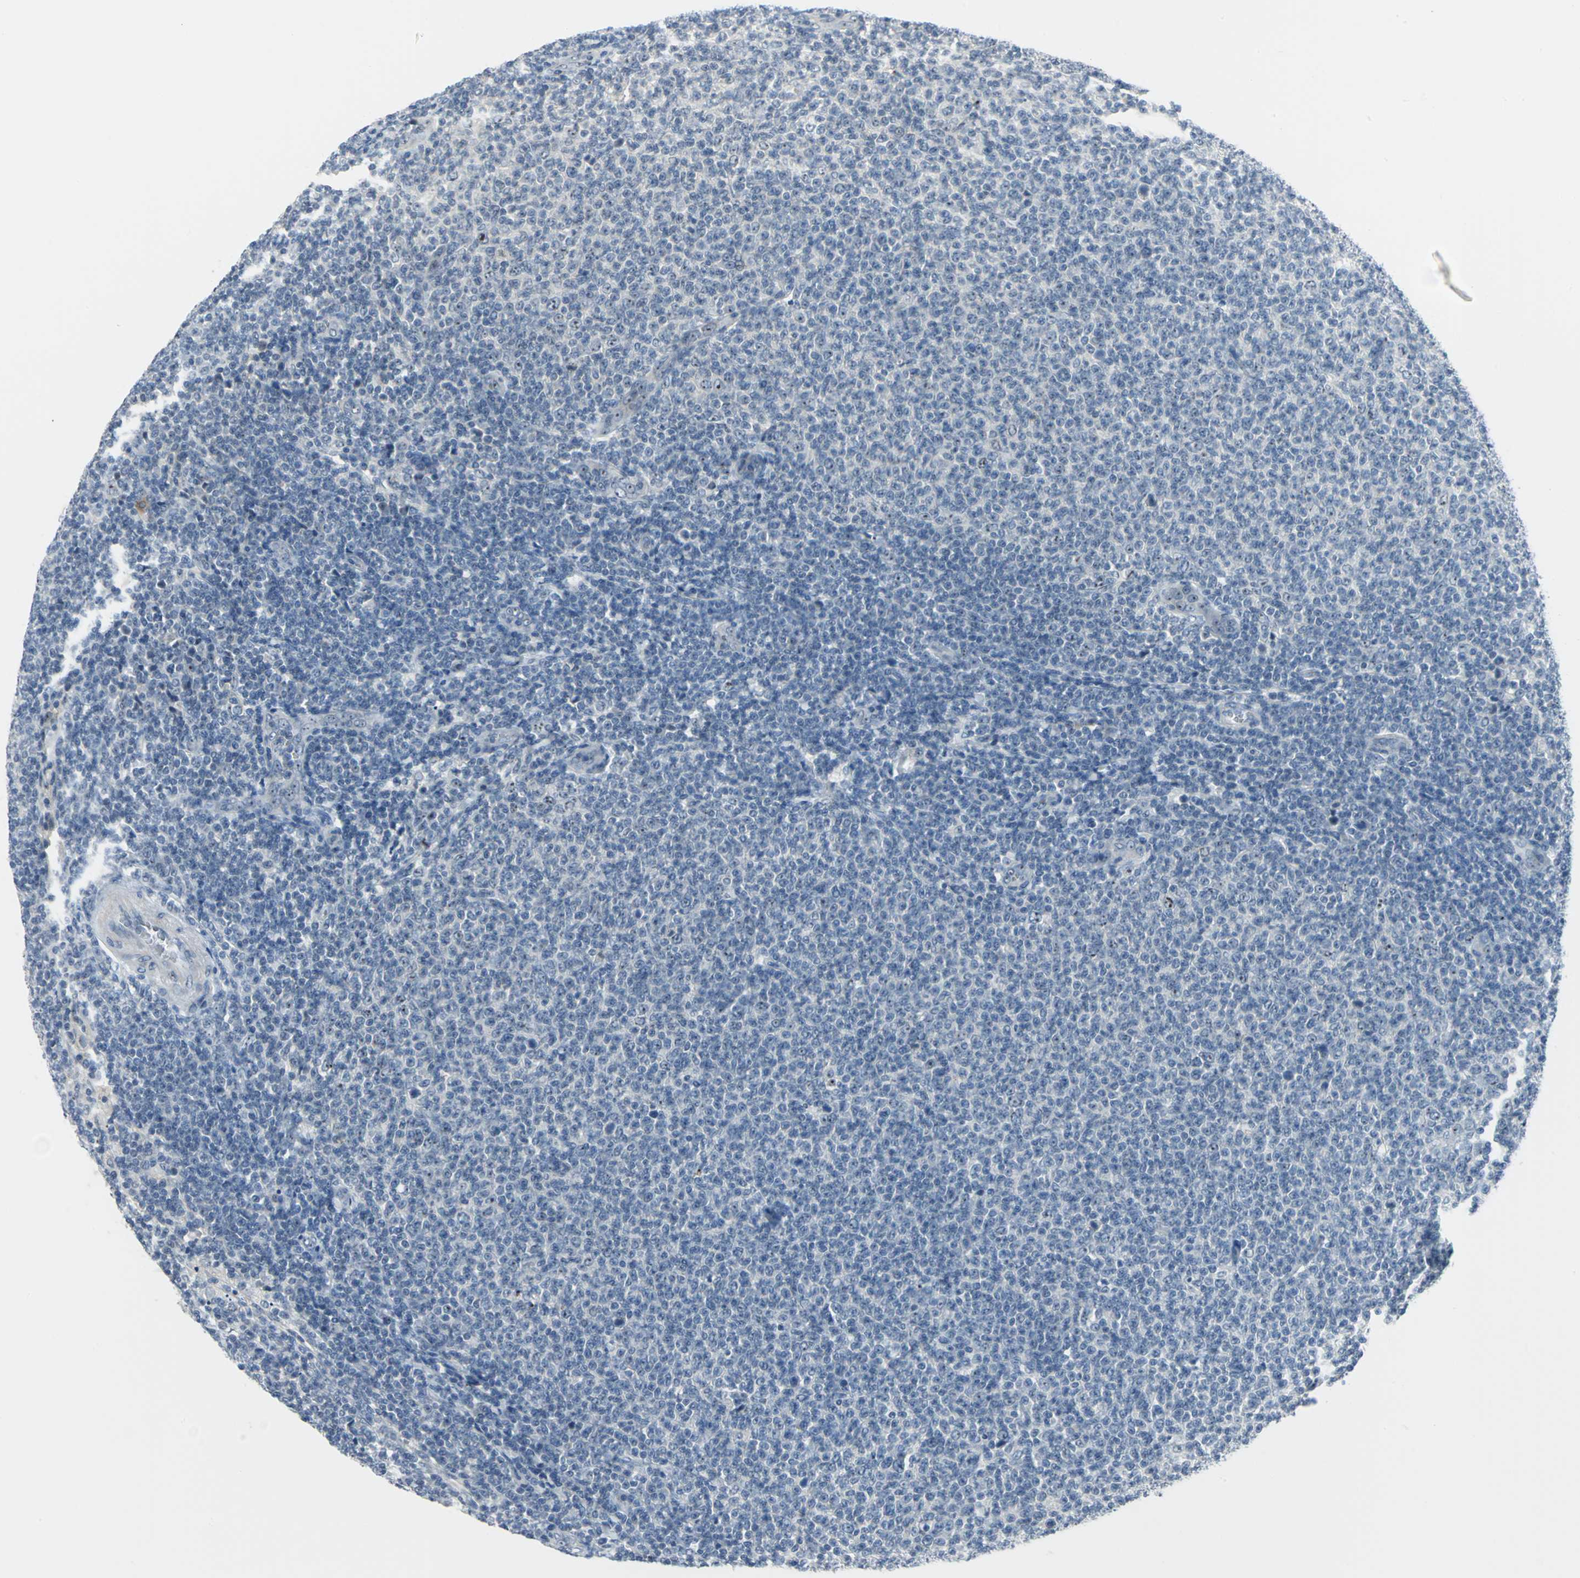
{"staining": {"intensity": "weak", "quantity": "<25%", "location": "nuclear"}, "tissue": "lymphoma", "cell_type": "Tumor cells", "image_type": "cancer", "snomed": [{"axis": "morphology", "description": "Malignant lymphoma, non-Hodgkin's type, Low grade"}, {"axis": "topography", "description": "Lymph node"}], "caption": "A high-resolution photomicrograph shows immunohistochemistry staining of lymphoma, which shows no significant positivity in tumor cells.", "gene": "MYBBP1A", "patient": {"sex": "male", "age": 66}}